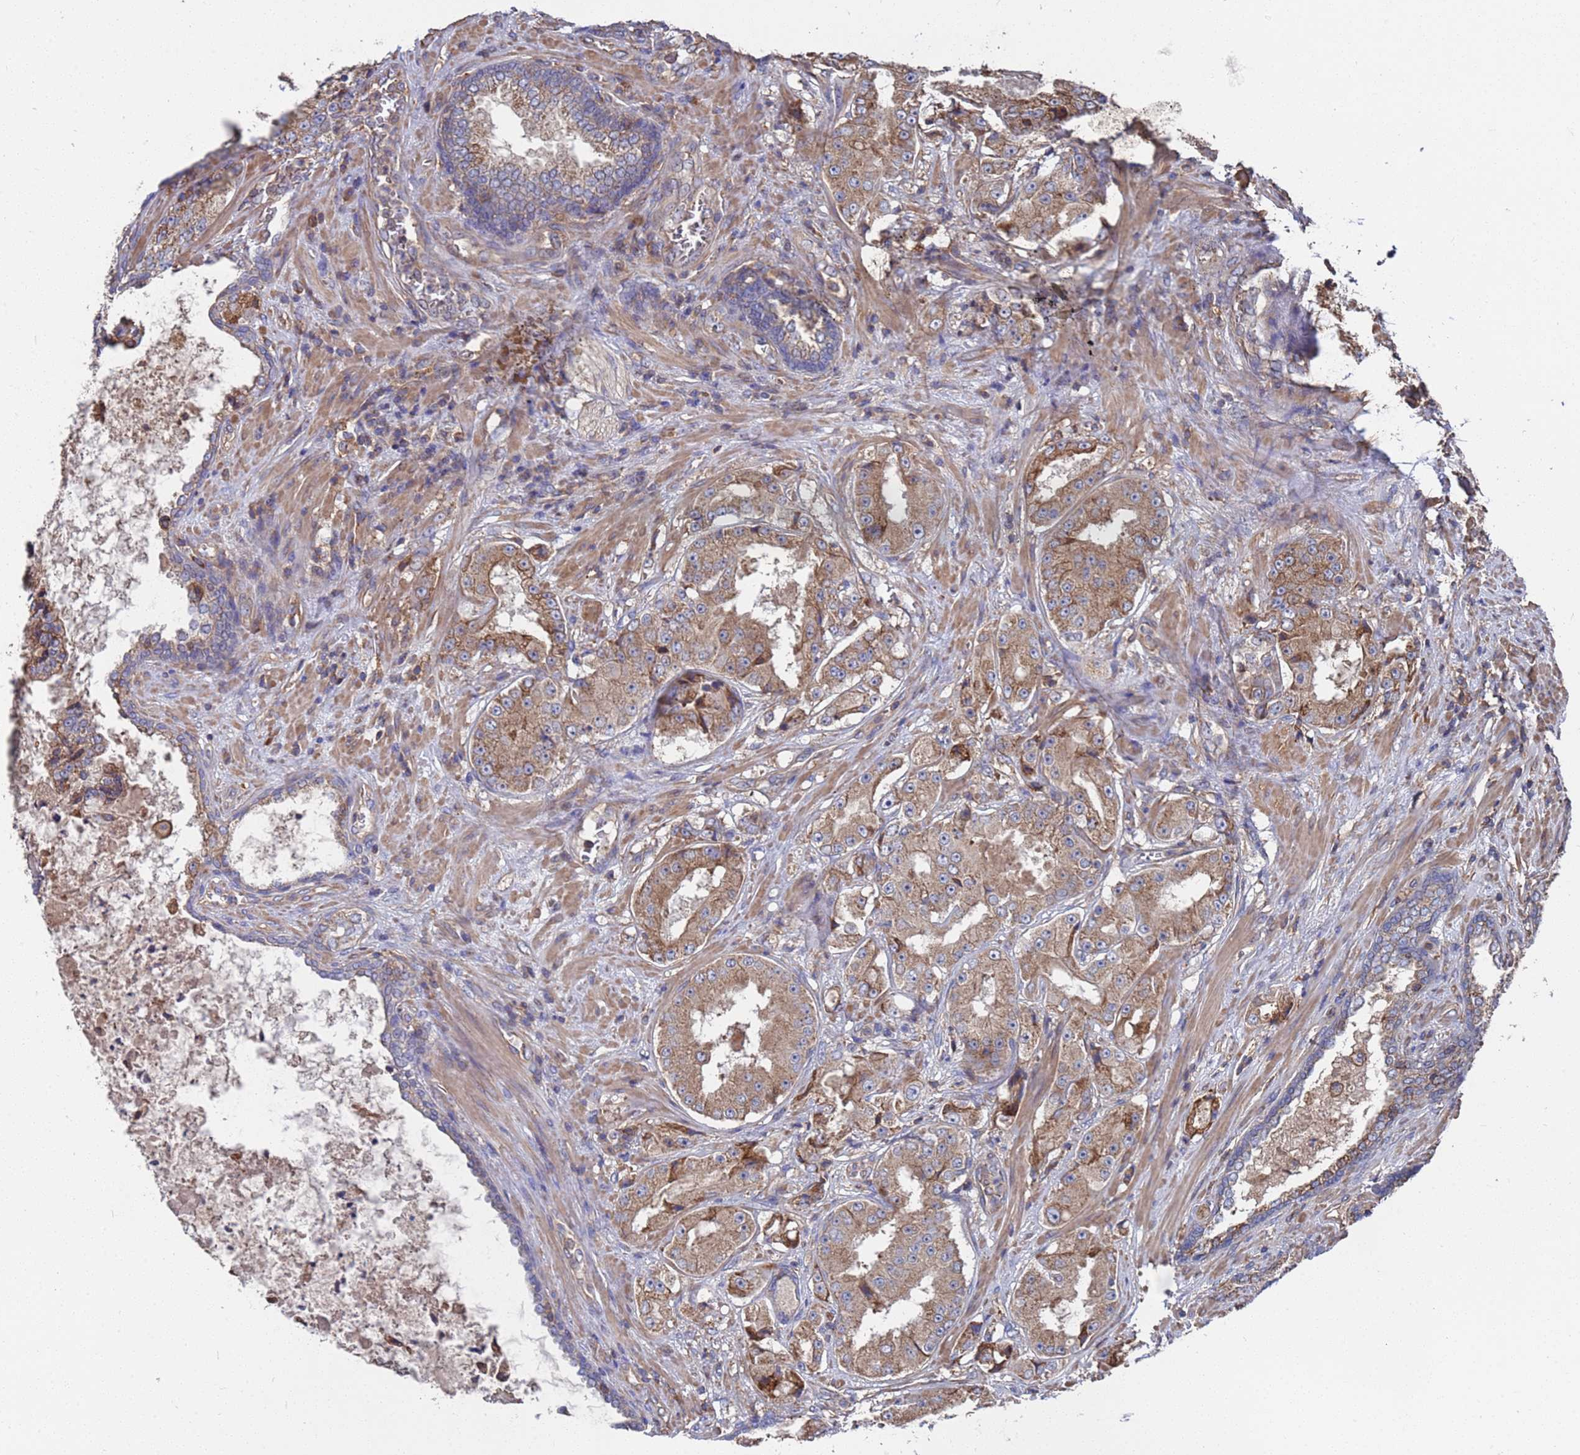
{"staining": {"intensity": "moderate", "quantity": ">75%", "location": "cytoplasmic/membranous"}, "tissue": "prostate cancer", "cell_type": "Tumor cells", "image_type": "cancer", "snomed": [{"axis": "morphology", "description": "Adenocarcinoma, High grade"}, {"axis": "topography", "description": "Prostate"}], "caption": "An image of human prostate adenocarcinoma (high-grade) stained for a protein exhibits moderate cytoplasmic/membranous brown staining in tumor cells. (DAB IHC, brown staining for protein, blue staining for nuclei).", "gene": "PYCR1", "patient": {"sex": "male", "age": 73}}